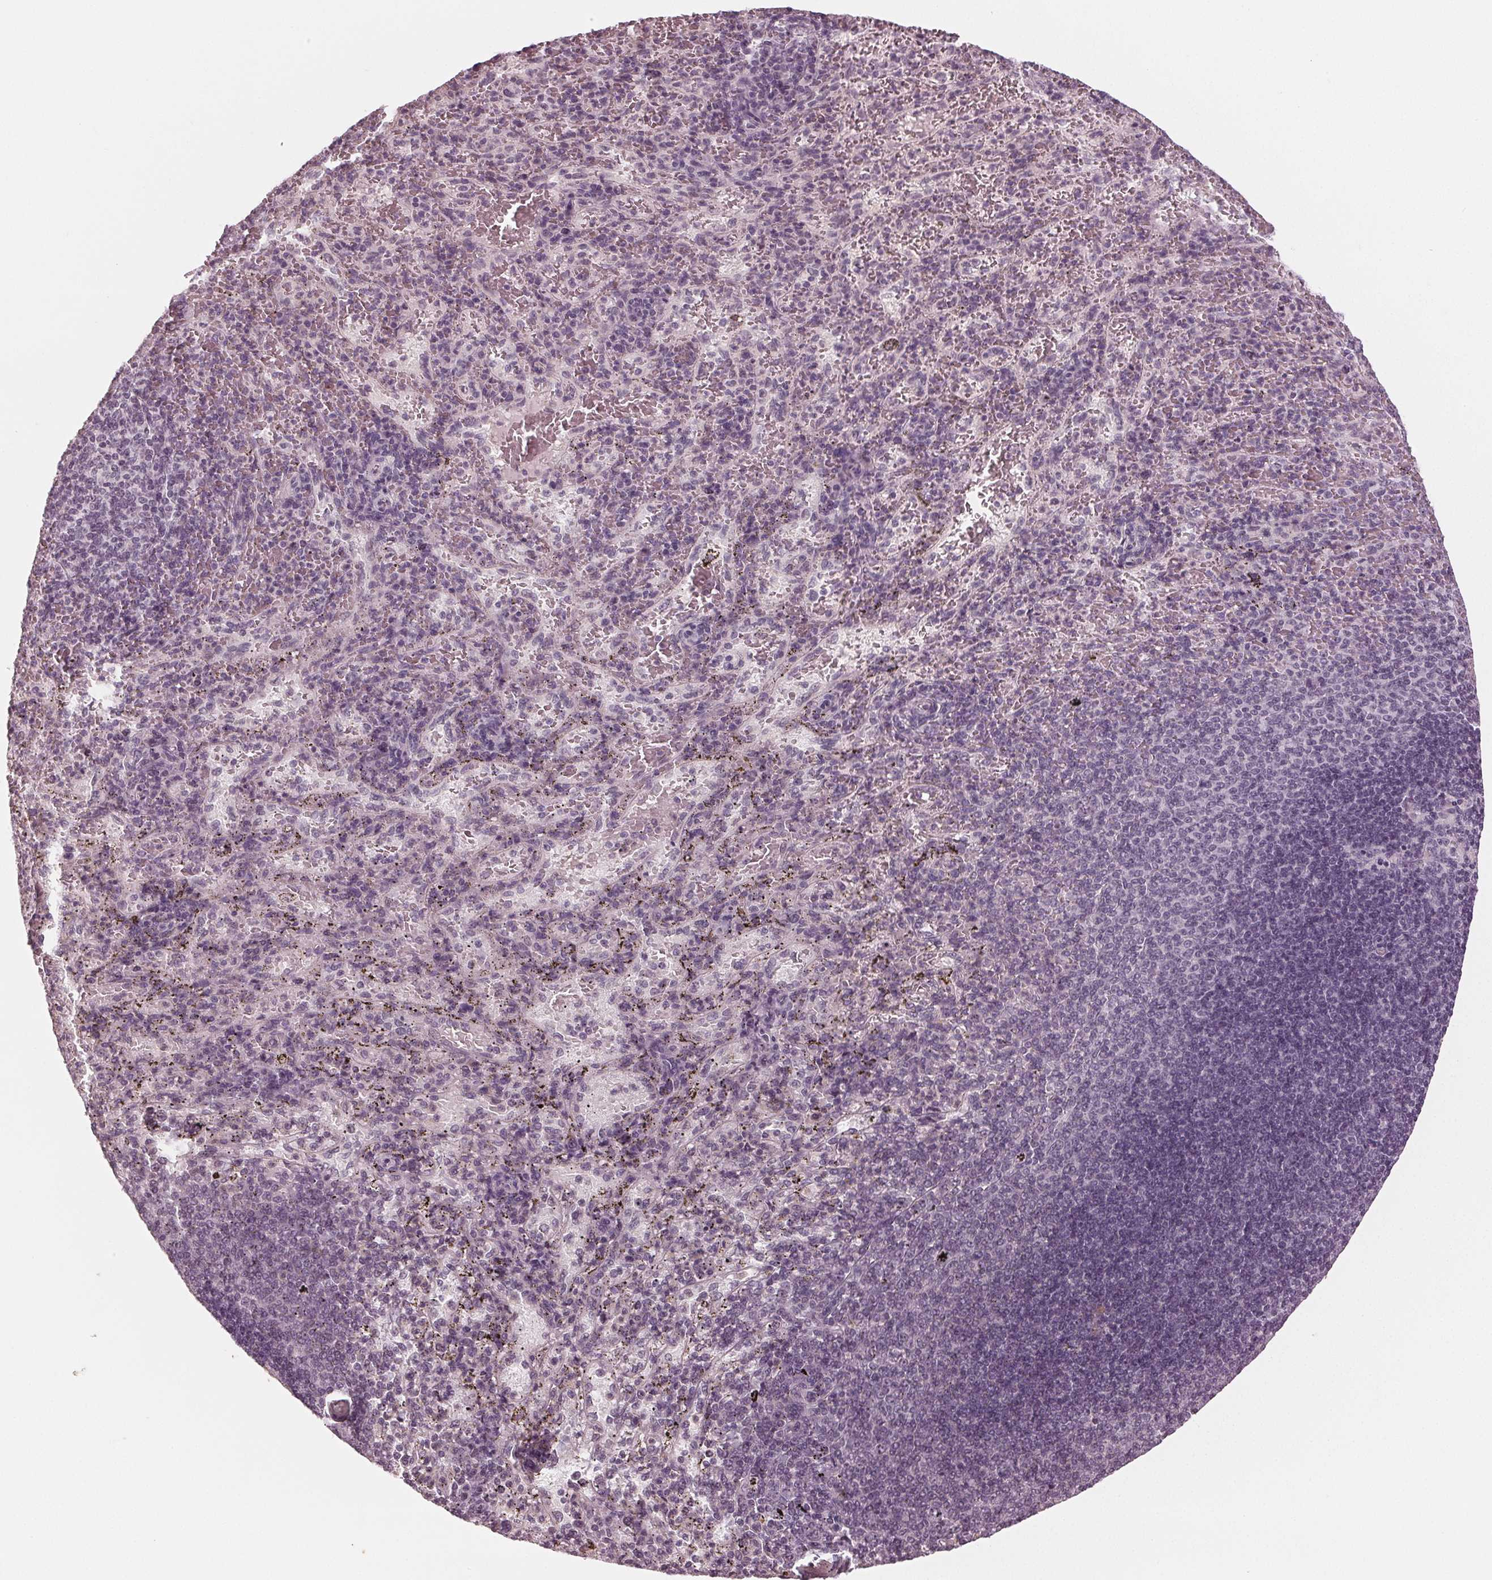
{"staining": {"intensity": "negative", "quantity": "none", "location": "none"}, "tissue": "spleen", "cell_type": "Cells in red pulp", "image_type": "normal", "snomed": [{"axis": "morphology", "description": "Normal tissue, NOS"}, {"axis": "topography", "description": "Spleen"}], "caption": "Micrograph shows no significant protein expression in cells in red pulp of normal spleen.", "gene": "ADPRHL1", "patient": {"sex": "male", "age": 57}}